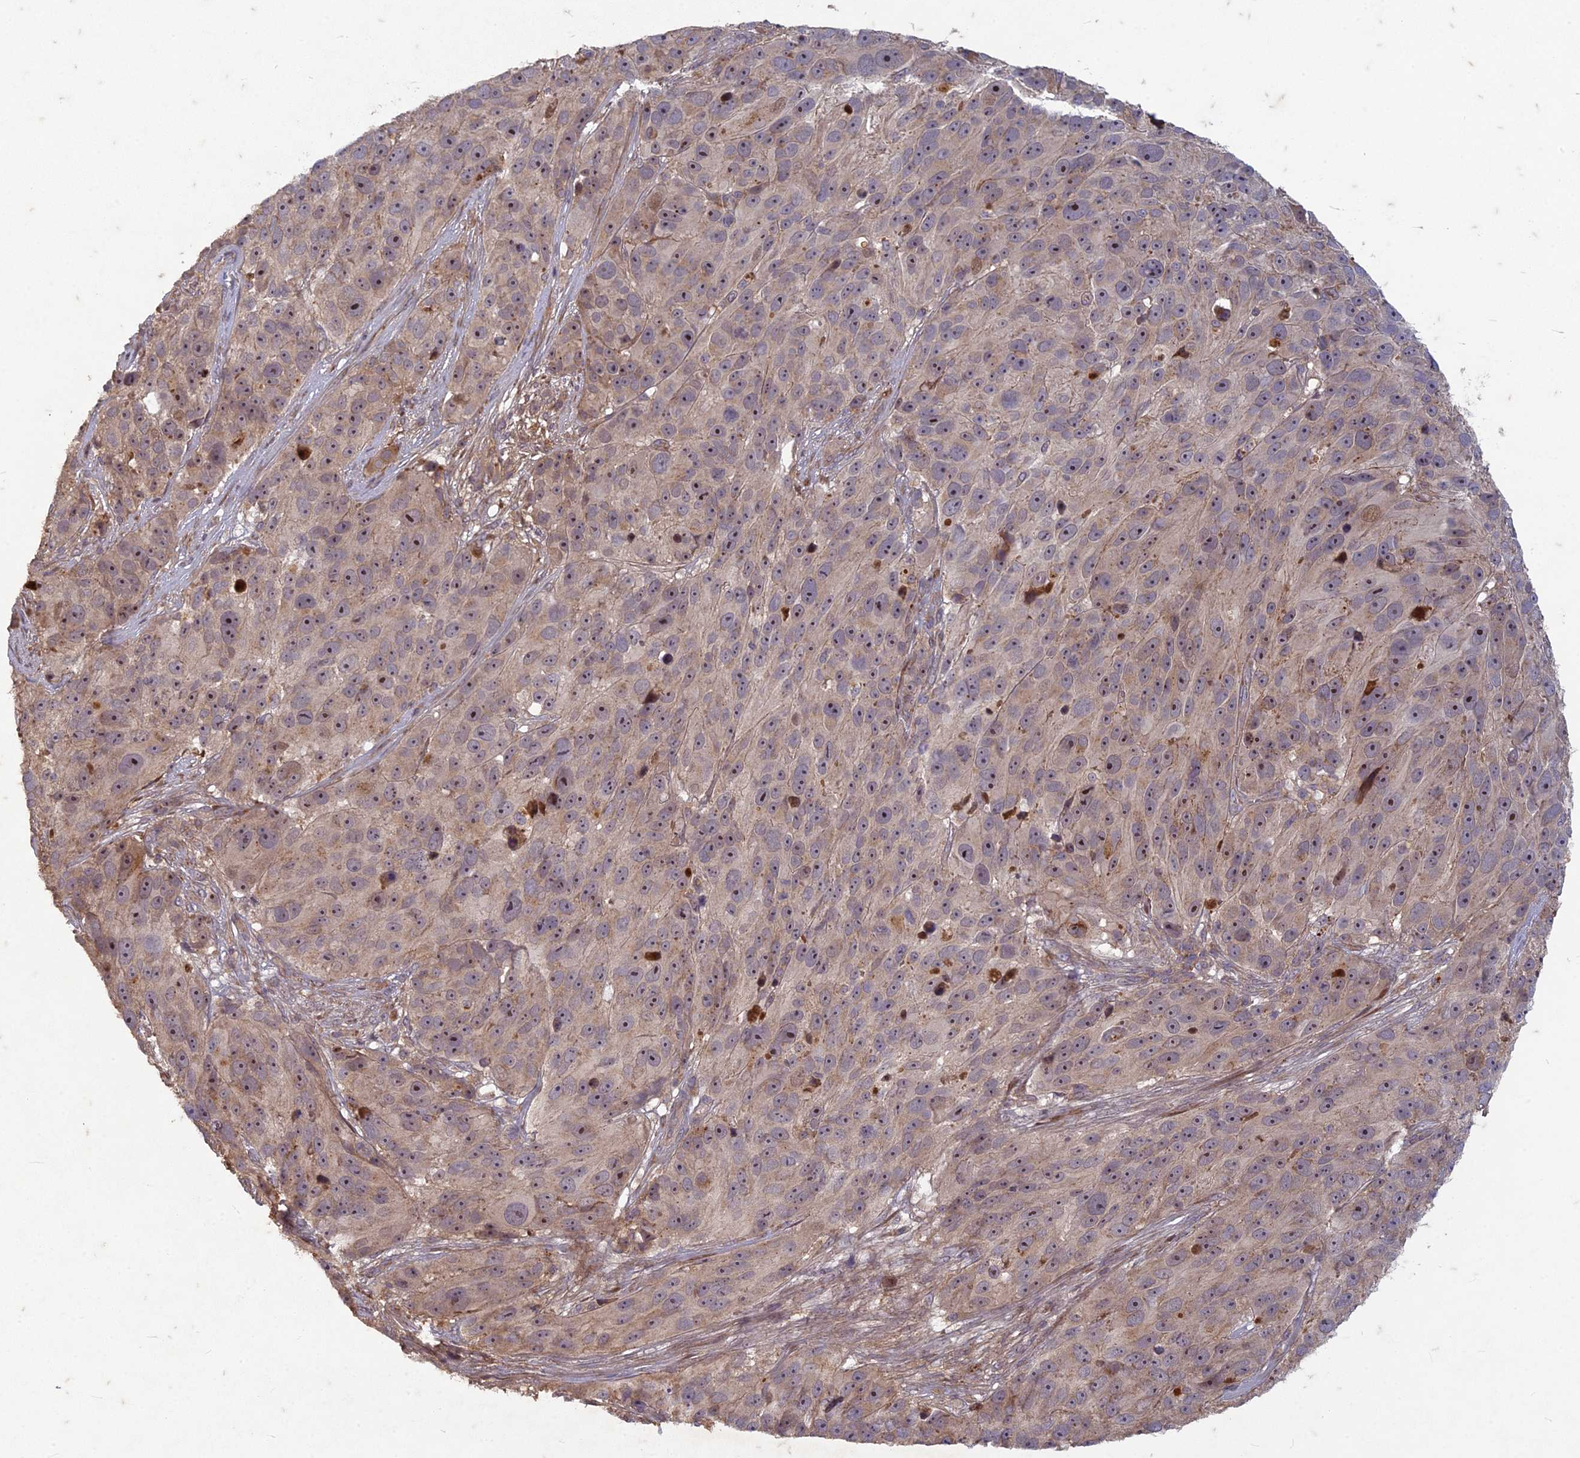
{"staining": {"intensity": "moderate", "quantity": ">75%", "location": "cytoplasmic/membranous,nuclear"}, "tissue": "melanoma", "cell_type": "Tumor cells", "image_type": "cancer", "snomed": [{"axis": "morphology", "description": "Malignant melanoma, NOS"}, {"axis": "topography", "description": "Skin"}], "caption": "Melanoma tissue exhibits moderate cytoplasmic/membranous and nuclear staining in approximately >75% of tumor cells, visualized by immunohistochemistry.", "gene": "TCF25", "patient": {"sex": "male", "age": 84}}